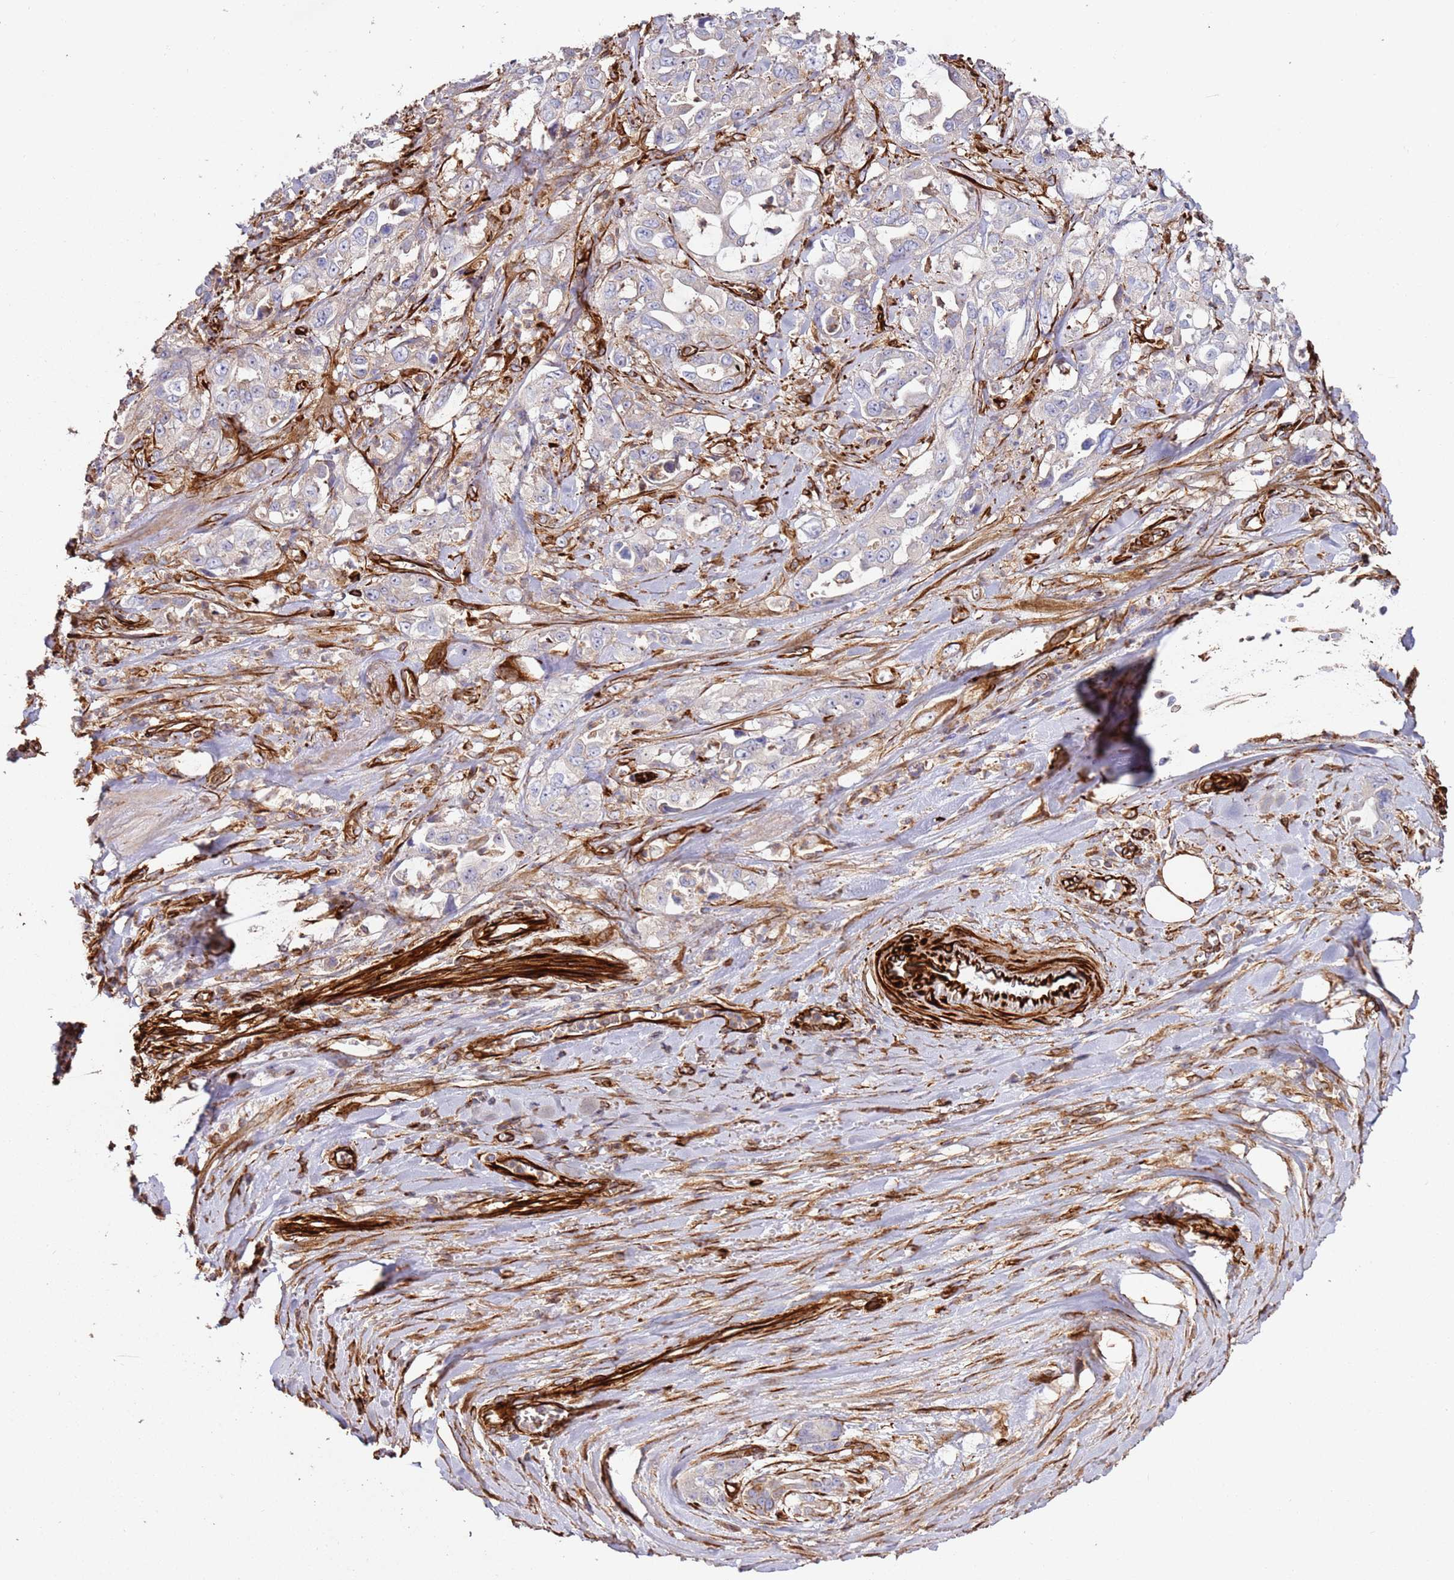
{"staining": {"intensity": "negative", "quantity": "none", "location": "none"}, "tissue": "pancreatic cancer", "cell_type": "Tumor cells", "image_type": "cancer", "snomed": [{"axis": "morphology", "description": "Adenocarcinoma, NOS"}, {"axis": "topography", "description": "Pancreas"}], "caption": "The micrograph exhibits no staining of tumor cells in pancreatic cancer.", "gene": "MRGPRE", "patient": {"sex": "female", "age": 61}}